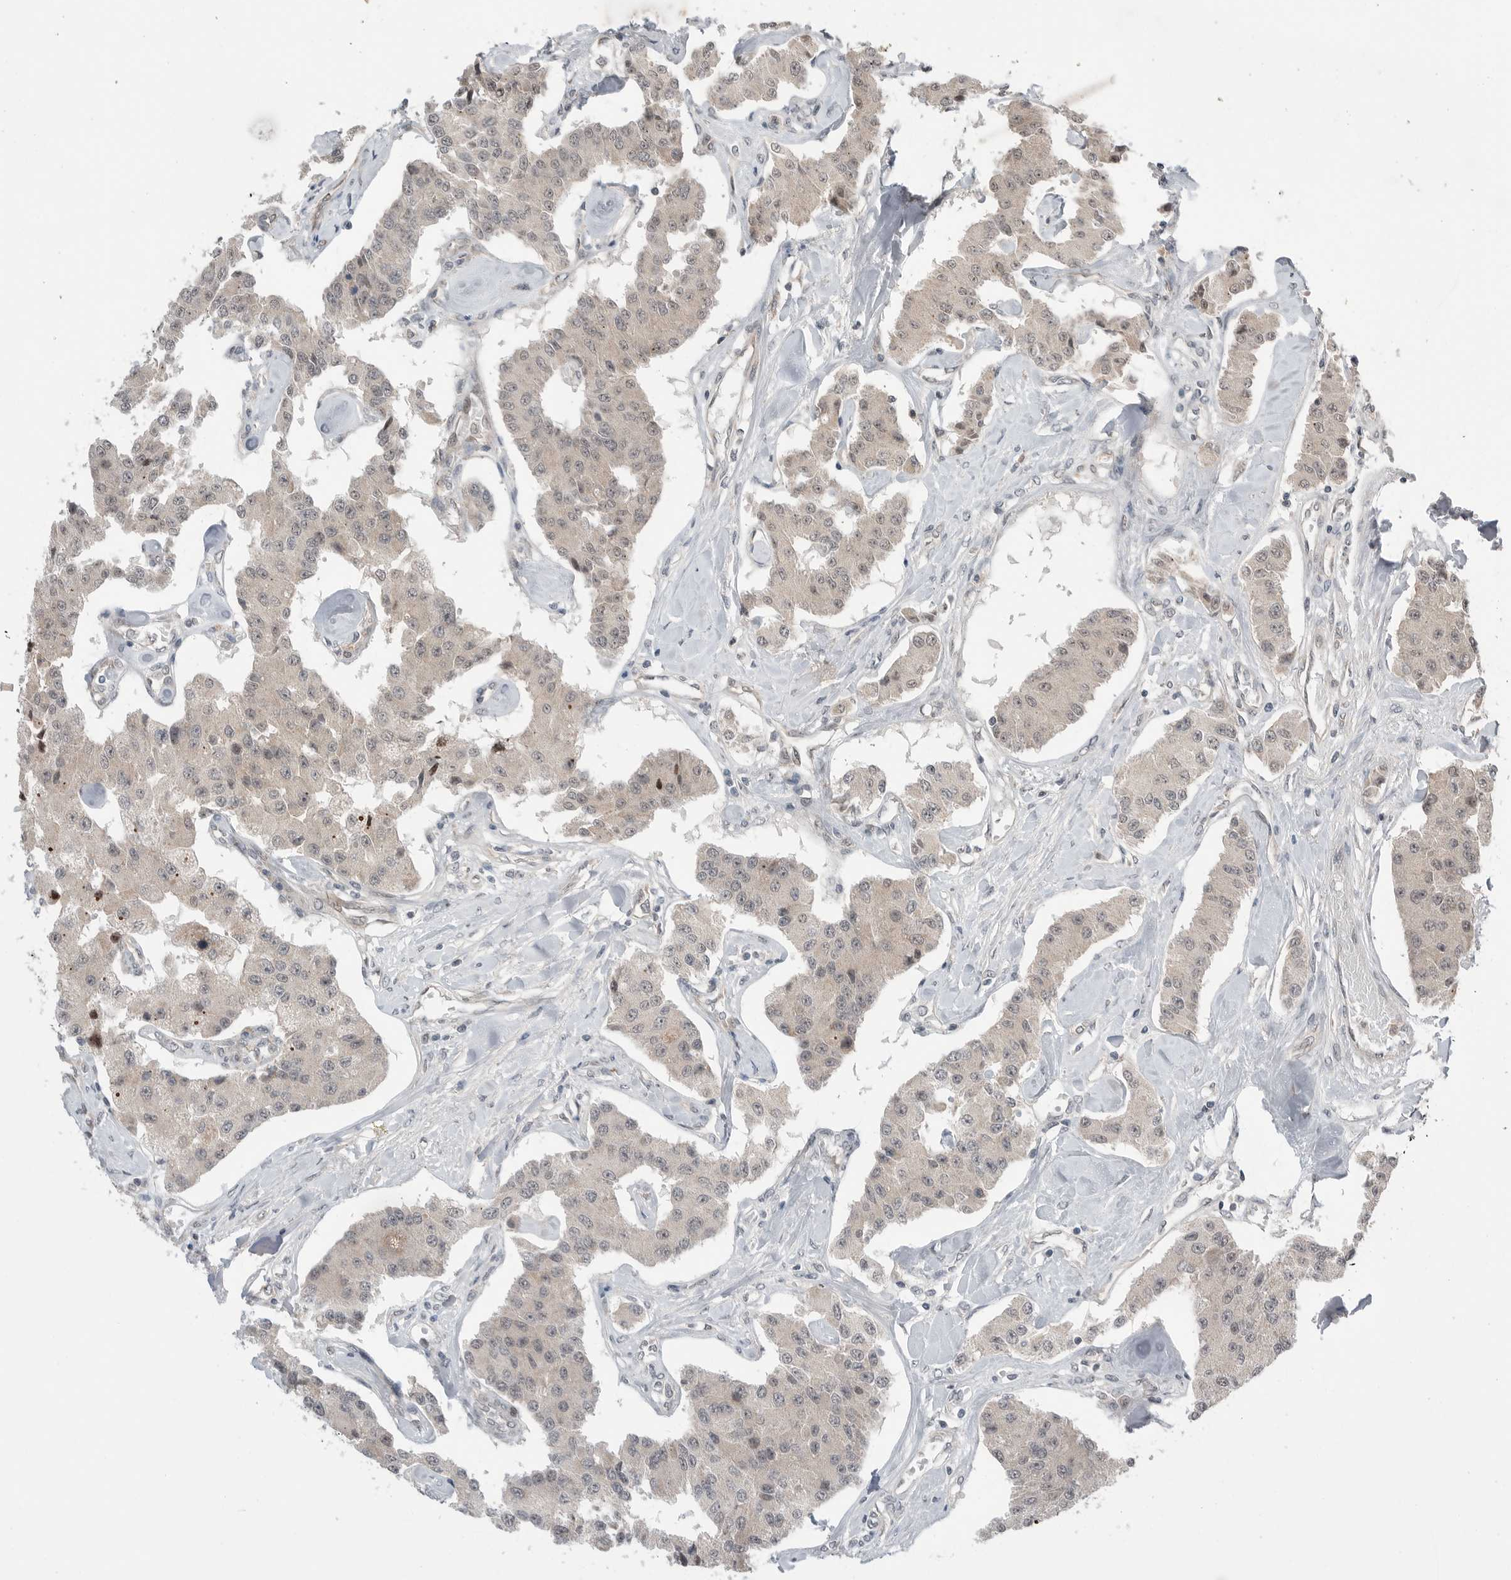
{"staining": {"intensity": "weak", "quantity": "25%-75%", "location": "cytoplasmic/membranous"}, "tissue": "carcinoid", "cell_type": "Tumor cells", "image_type": "cancer", "snomed": [{"axis": "morphology", "description": "Carcinoid, malignant, NOS"}, {"axis": "topography", "description": "Pancreas"}], "caption": "There is low levels of weak cytoplasmic/membranous expression in tumor cells of carcinoid (malignant), as demonstrated by immunohistochemical staining (brown color).", "gene": "NTAQ1", "patient": {"sex": "male", "age": 41}}